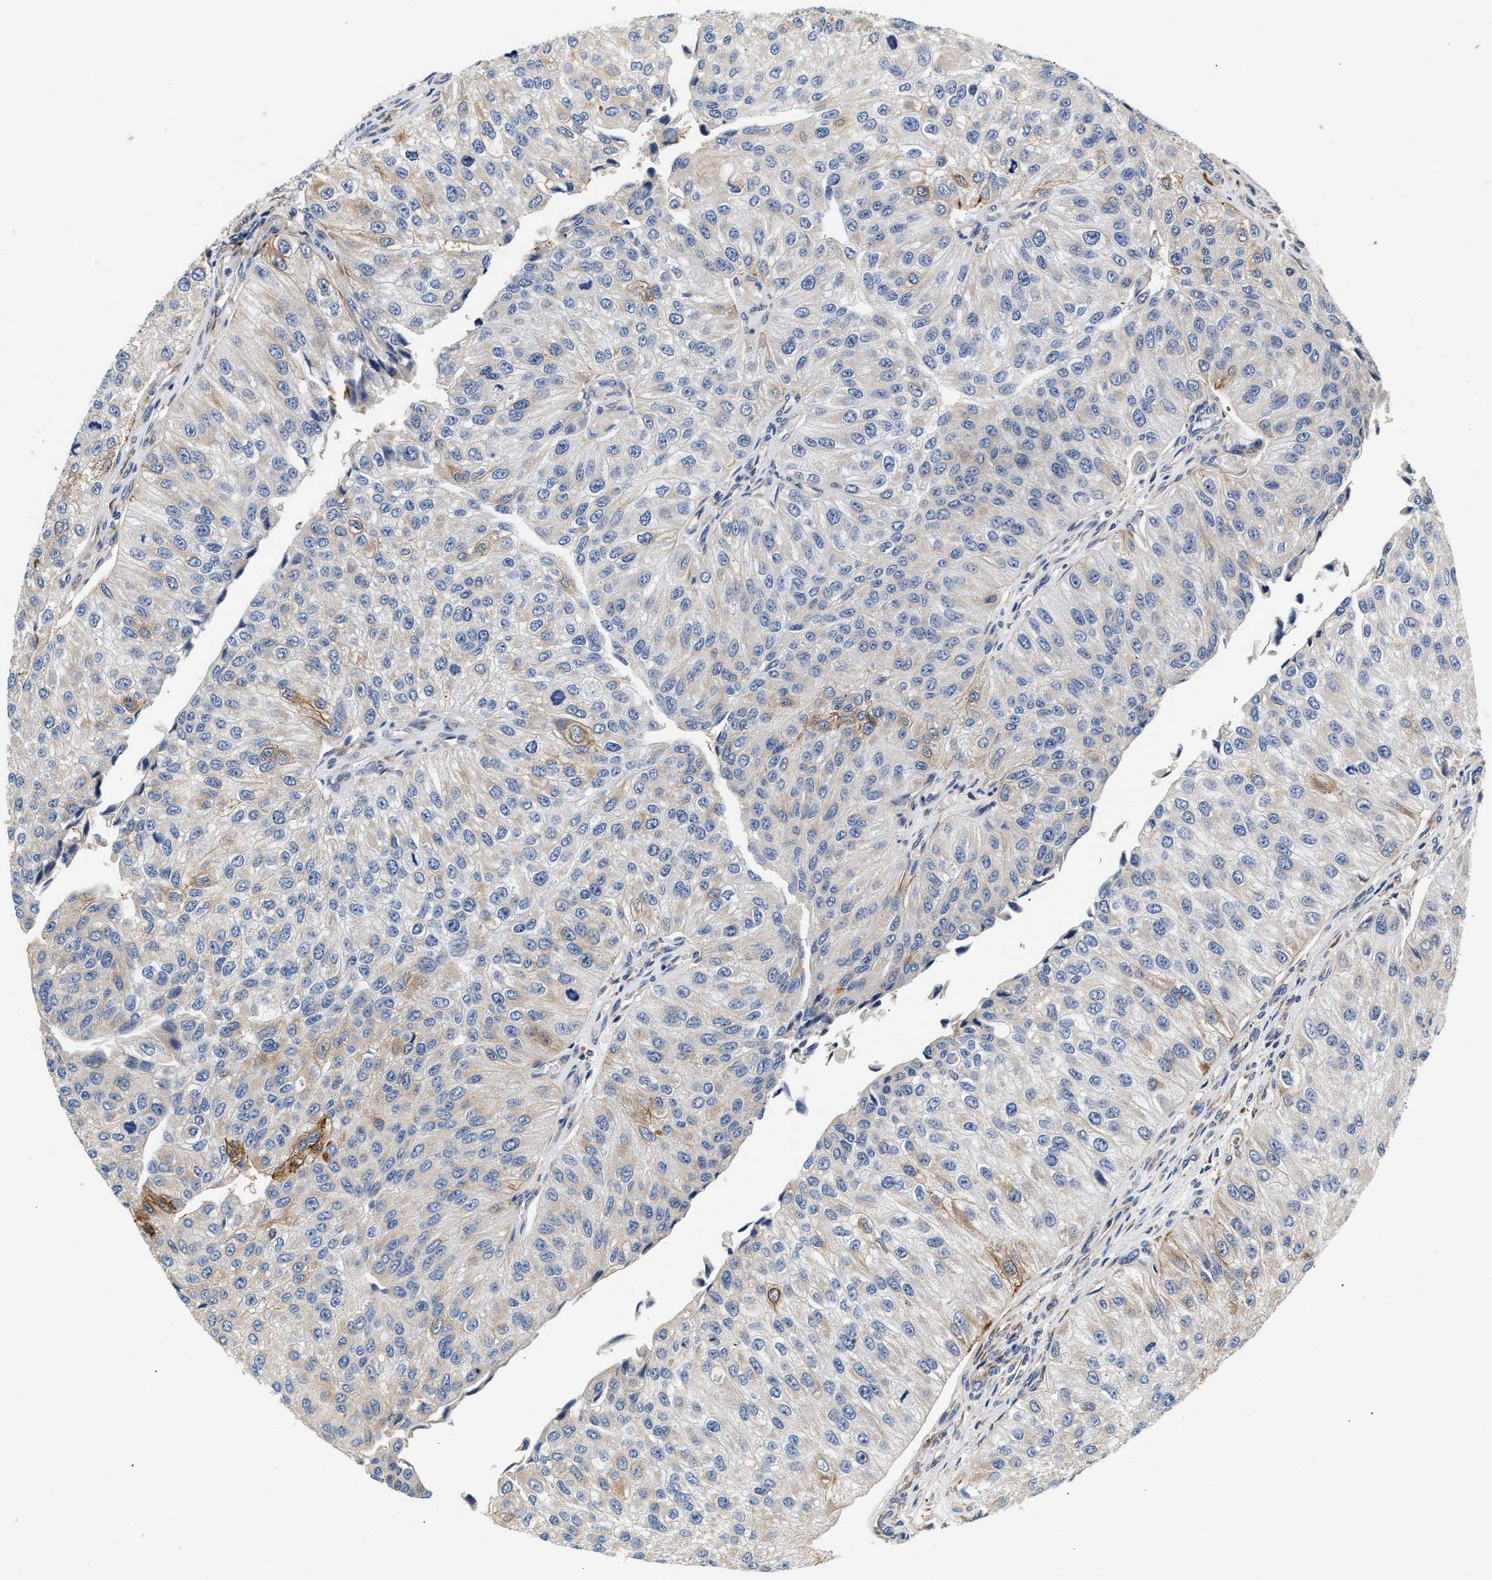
{"staining": {"intensity": "moderate", "quantity": "<25%", "location": "cytoplasmic/membranous"}, "tissue": "urothelial cancer", "cell_type": "Tumor cells", "image_type": "cancer", "snomed": [{"axis": "morphology", "description": "Urothelial carcinoma, High grade"}, {"axis": "topography", "description": "Kidney"}, {"axis": "topography", "description": "Urinary bladder"}], "caption": "Tumor cells exhibit moderate cytoplasmic/membranous expression in approximately <25% of cells in urothelial cancer.", "gene": "IFT74", "patient": {"sex": "male", "age": 77}}